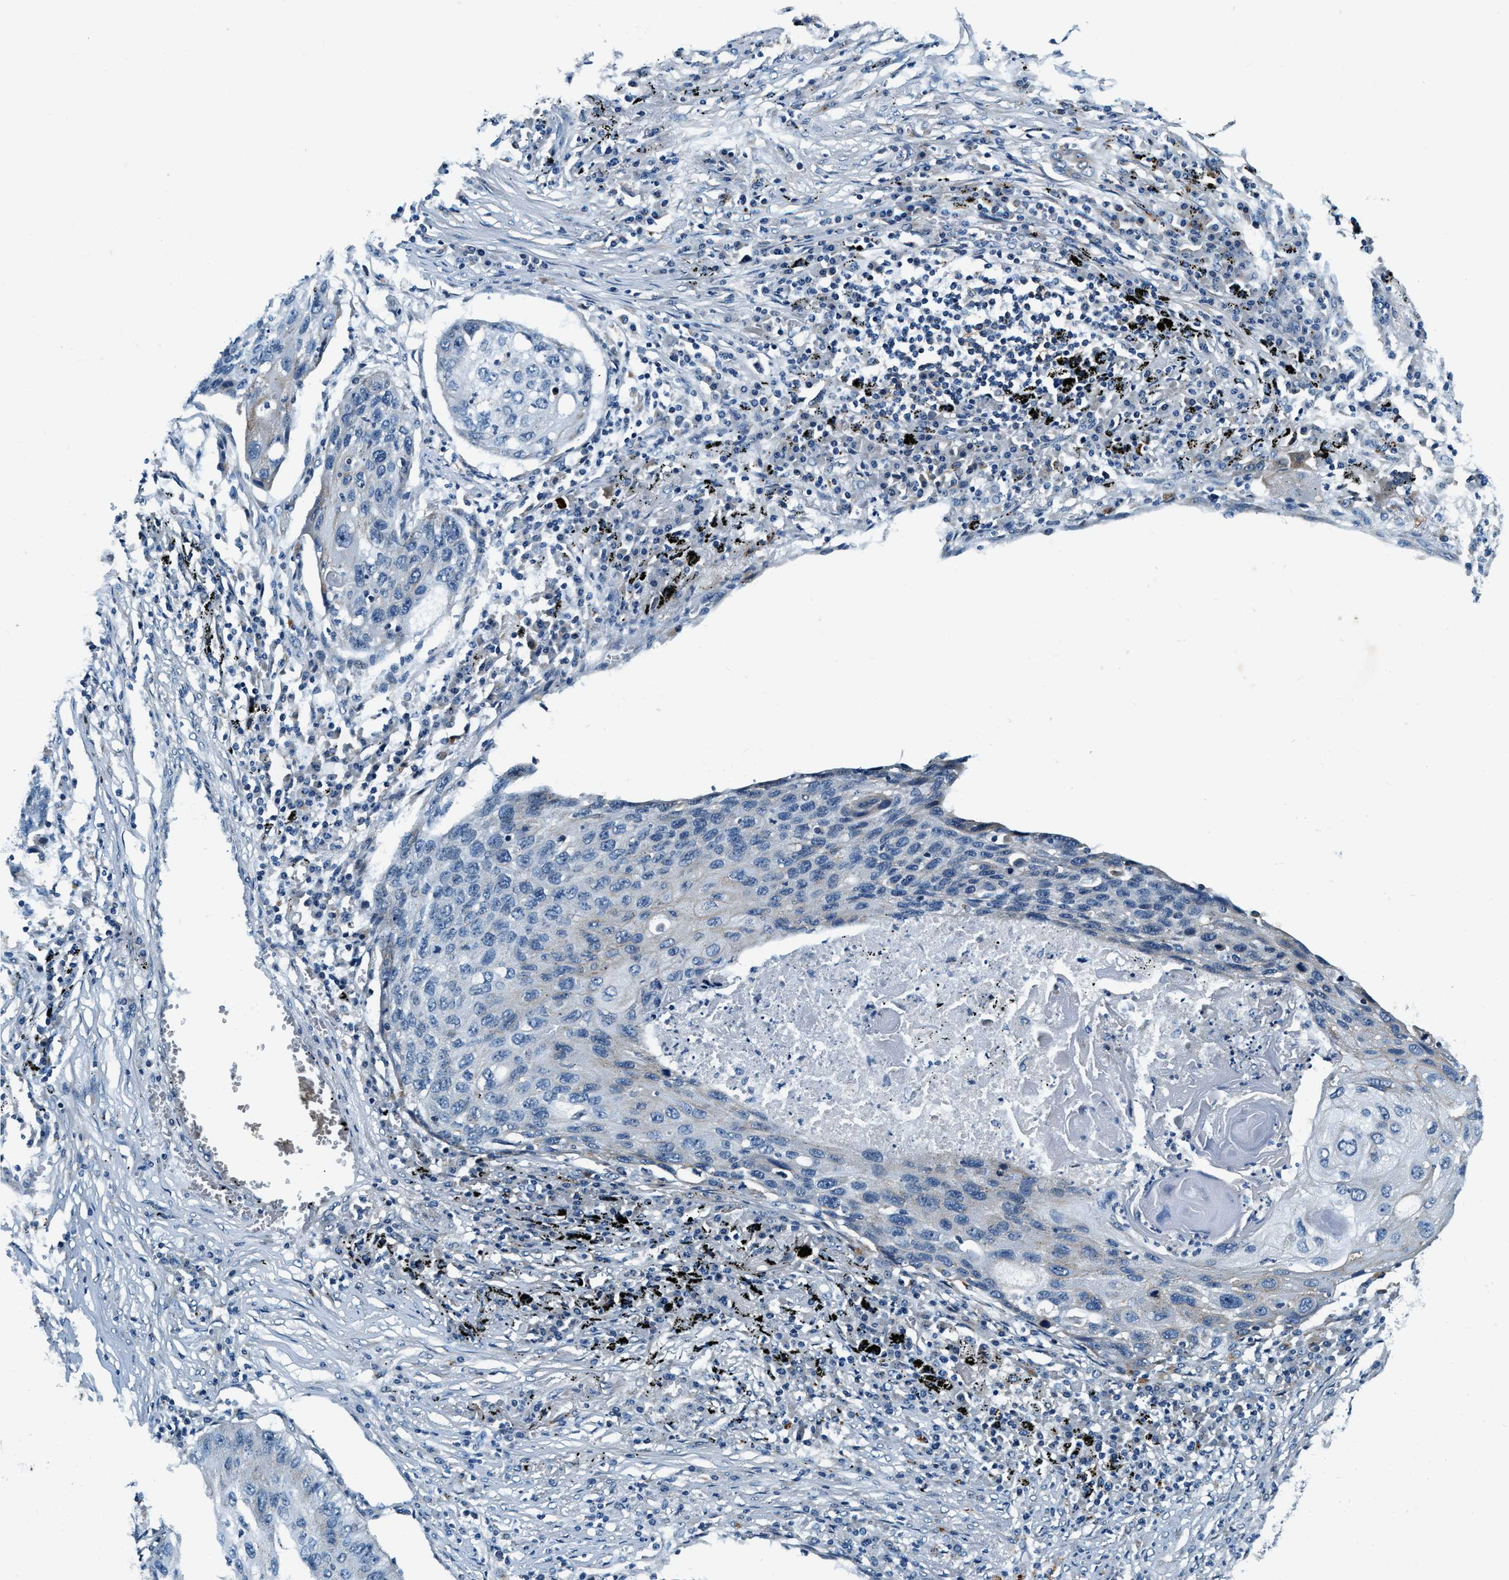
{"staining": {"intensity": "negative", "quantity": "none", "location": "none"}, "tissue": "lung cancer", "cell_type": "Tumor cells", "image_type": "cancer", "snomed": [{"axis": "morphology", "description": "Squamous cell carcinoma, NOS"}, {"axis": "topography", "description": "Lung"}], "caption": "Immunohistochemical staining of lung cancer (squamous cell carcinoma) exhibits no significant staining in tumor cells. (DAB IHC with hematoxylin counter stain).", "gene": "C2orf66", "patient": {"sex": "female", "age": 63}}